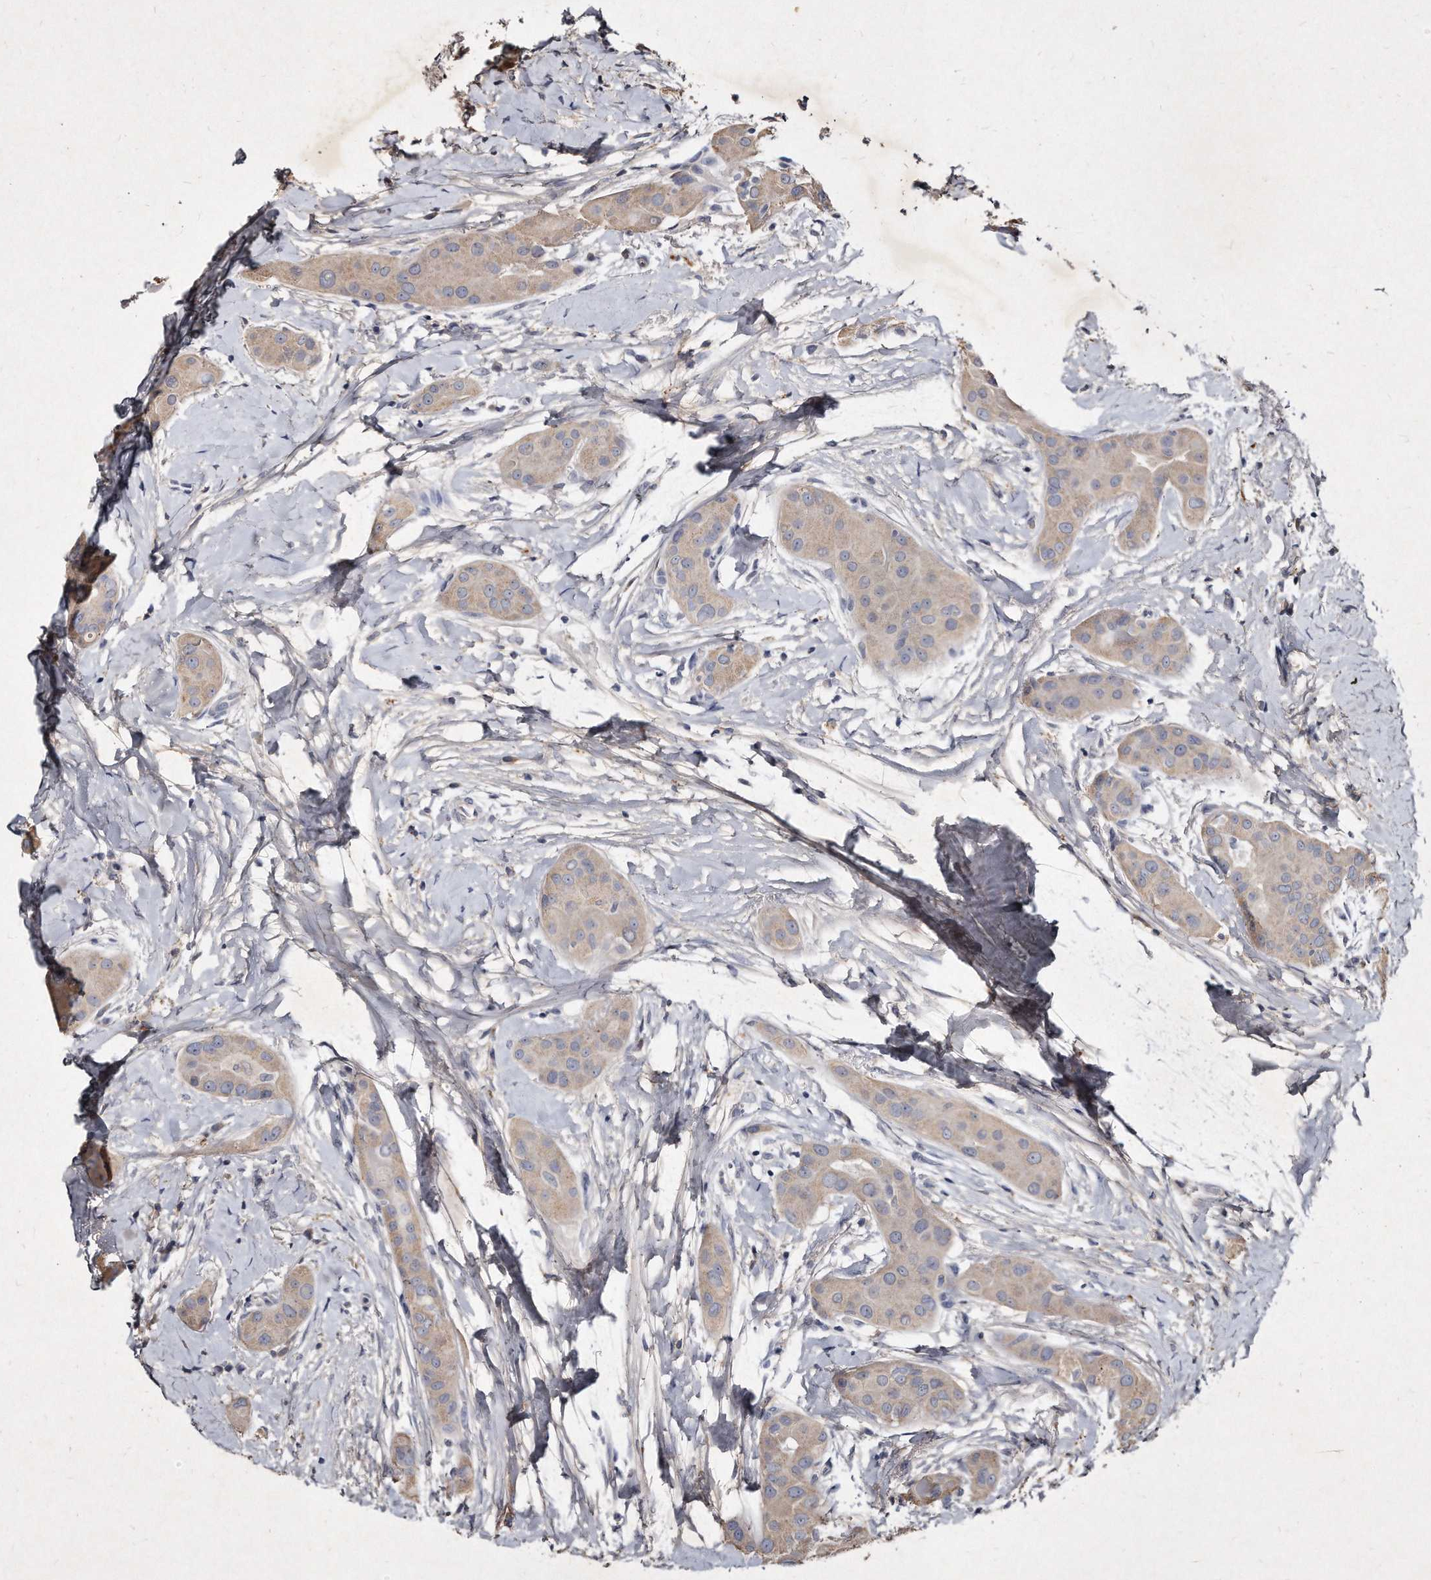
{"staining": {"intensity": "weak", "quantity": "<25%", "location": "cytoplasmic/membranous"}, "tissue": "thyroid cancer", "cell_type": "Tumor cells", "image_type": "cancer", "snomed": [{"axis": "morphology", "description": "Papillary adenocarcinoma, NOS"}, {"axis": "topography", "description": "Thyroid gland"}], "caption": "DAB (3,3'-diaminobenzidine) immunohistochemical staining of thyroid cancer (papillary adenocarcinoma) exhibits no significant staining in tumor cells.", "gene": "KLHDC3", "patient": {"sex": "male", "age": 33}}